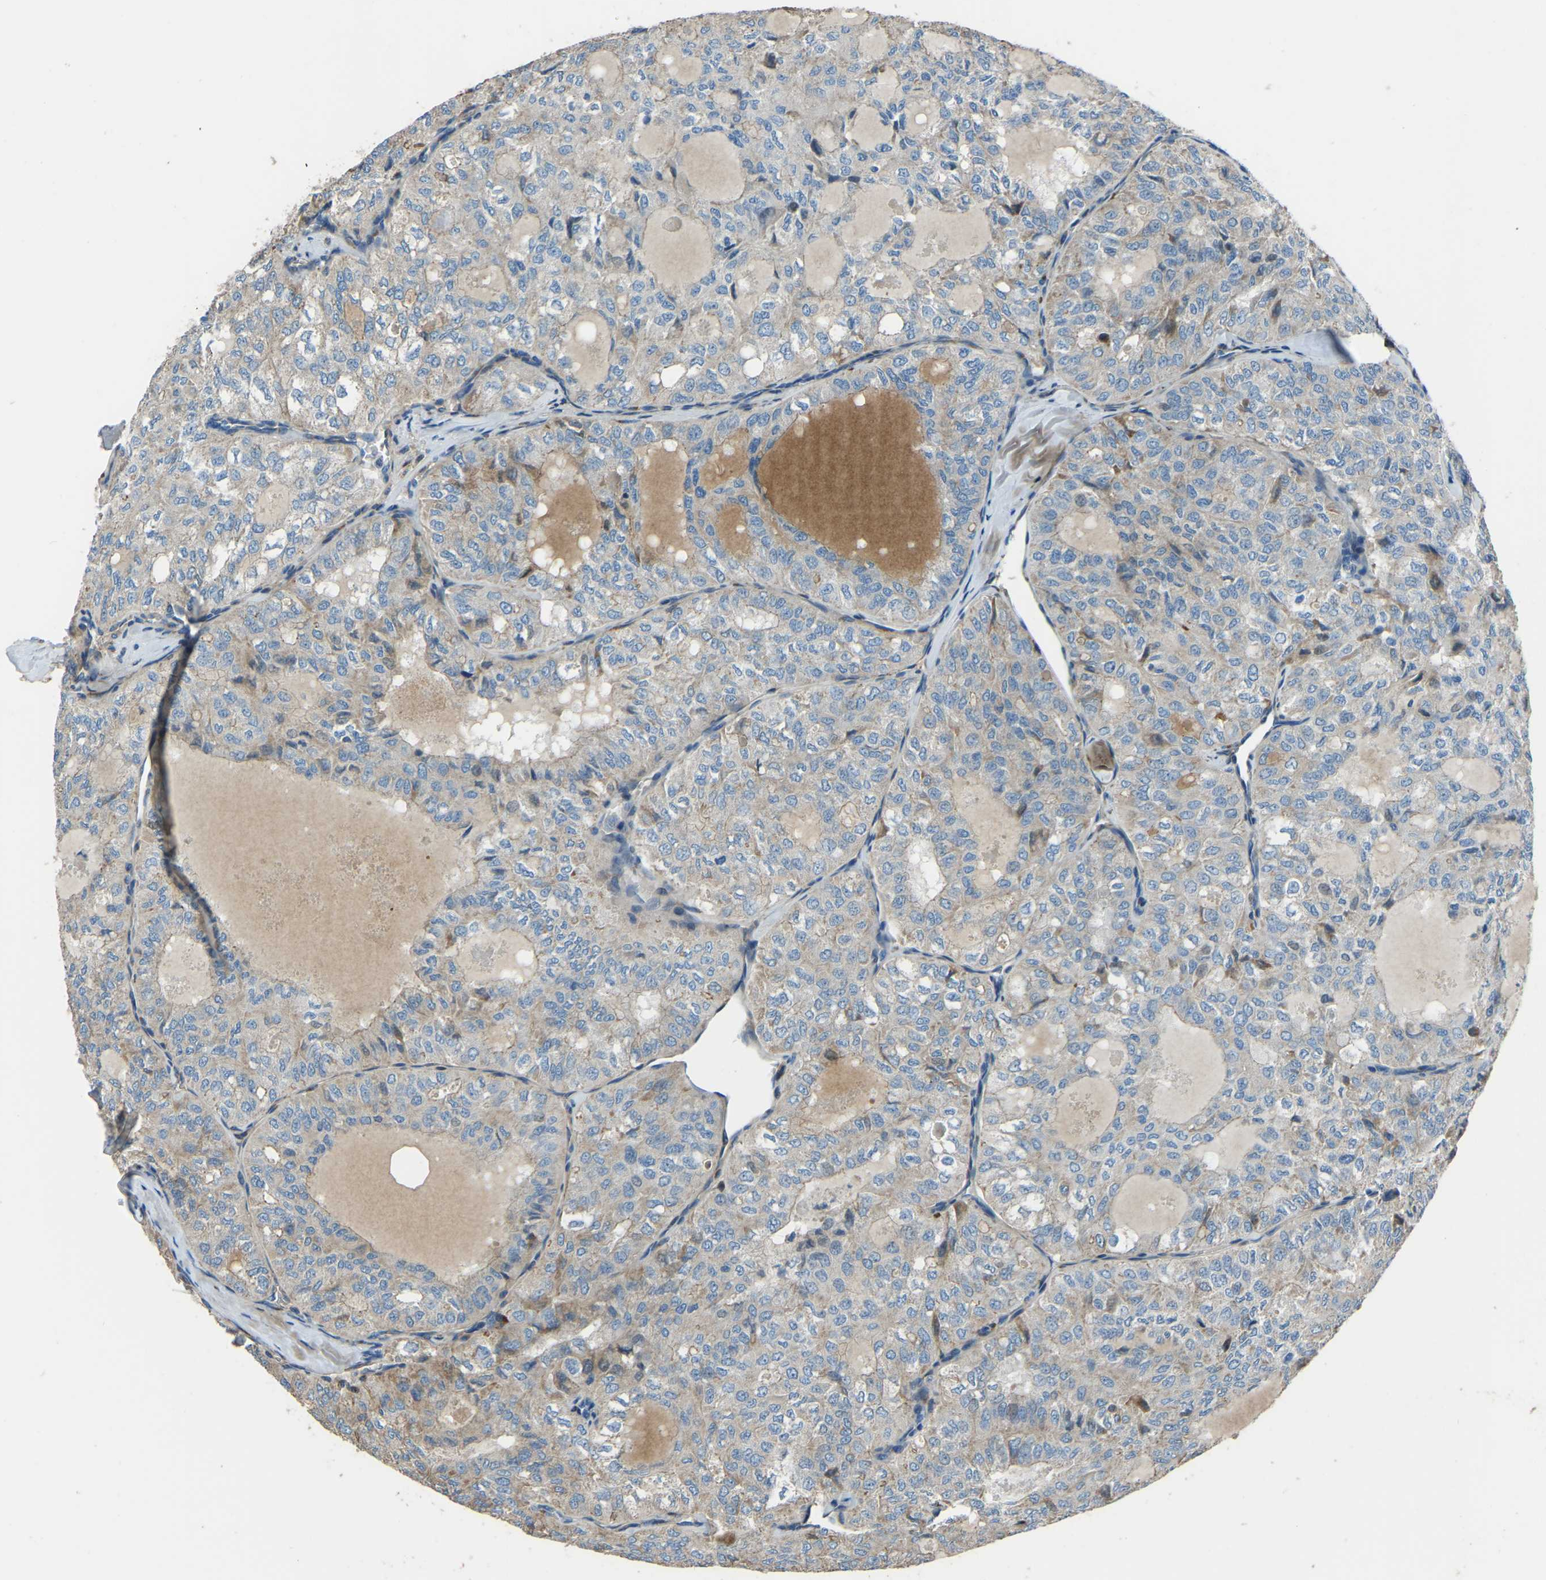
{"staining": {"intensity": "moderate", "quantity": "<25%", "location": "cytoplasmic/membranous"}, "tissue": "thyroid cancer", "cell_type": "Tumor cells", "image_type": "cancer", "snomed": [{"axis": "morphology", "description": "Follicular adenoma carcinoma, NOS"}, {"axis": "topography", "description": "Thyroid gland"}], "caption": "An image showing moderate cytoplasmic/membranous staining in about <25% of tumor cells in thyroid cancer, as visualized by brown immunohistochemical staining.", "gene": "COL3A1", "patient": {"sex": "male", "age": 75}}